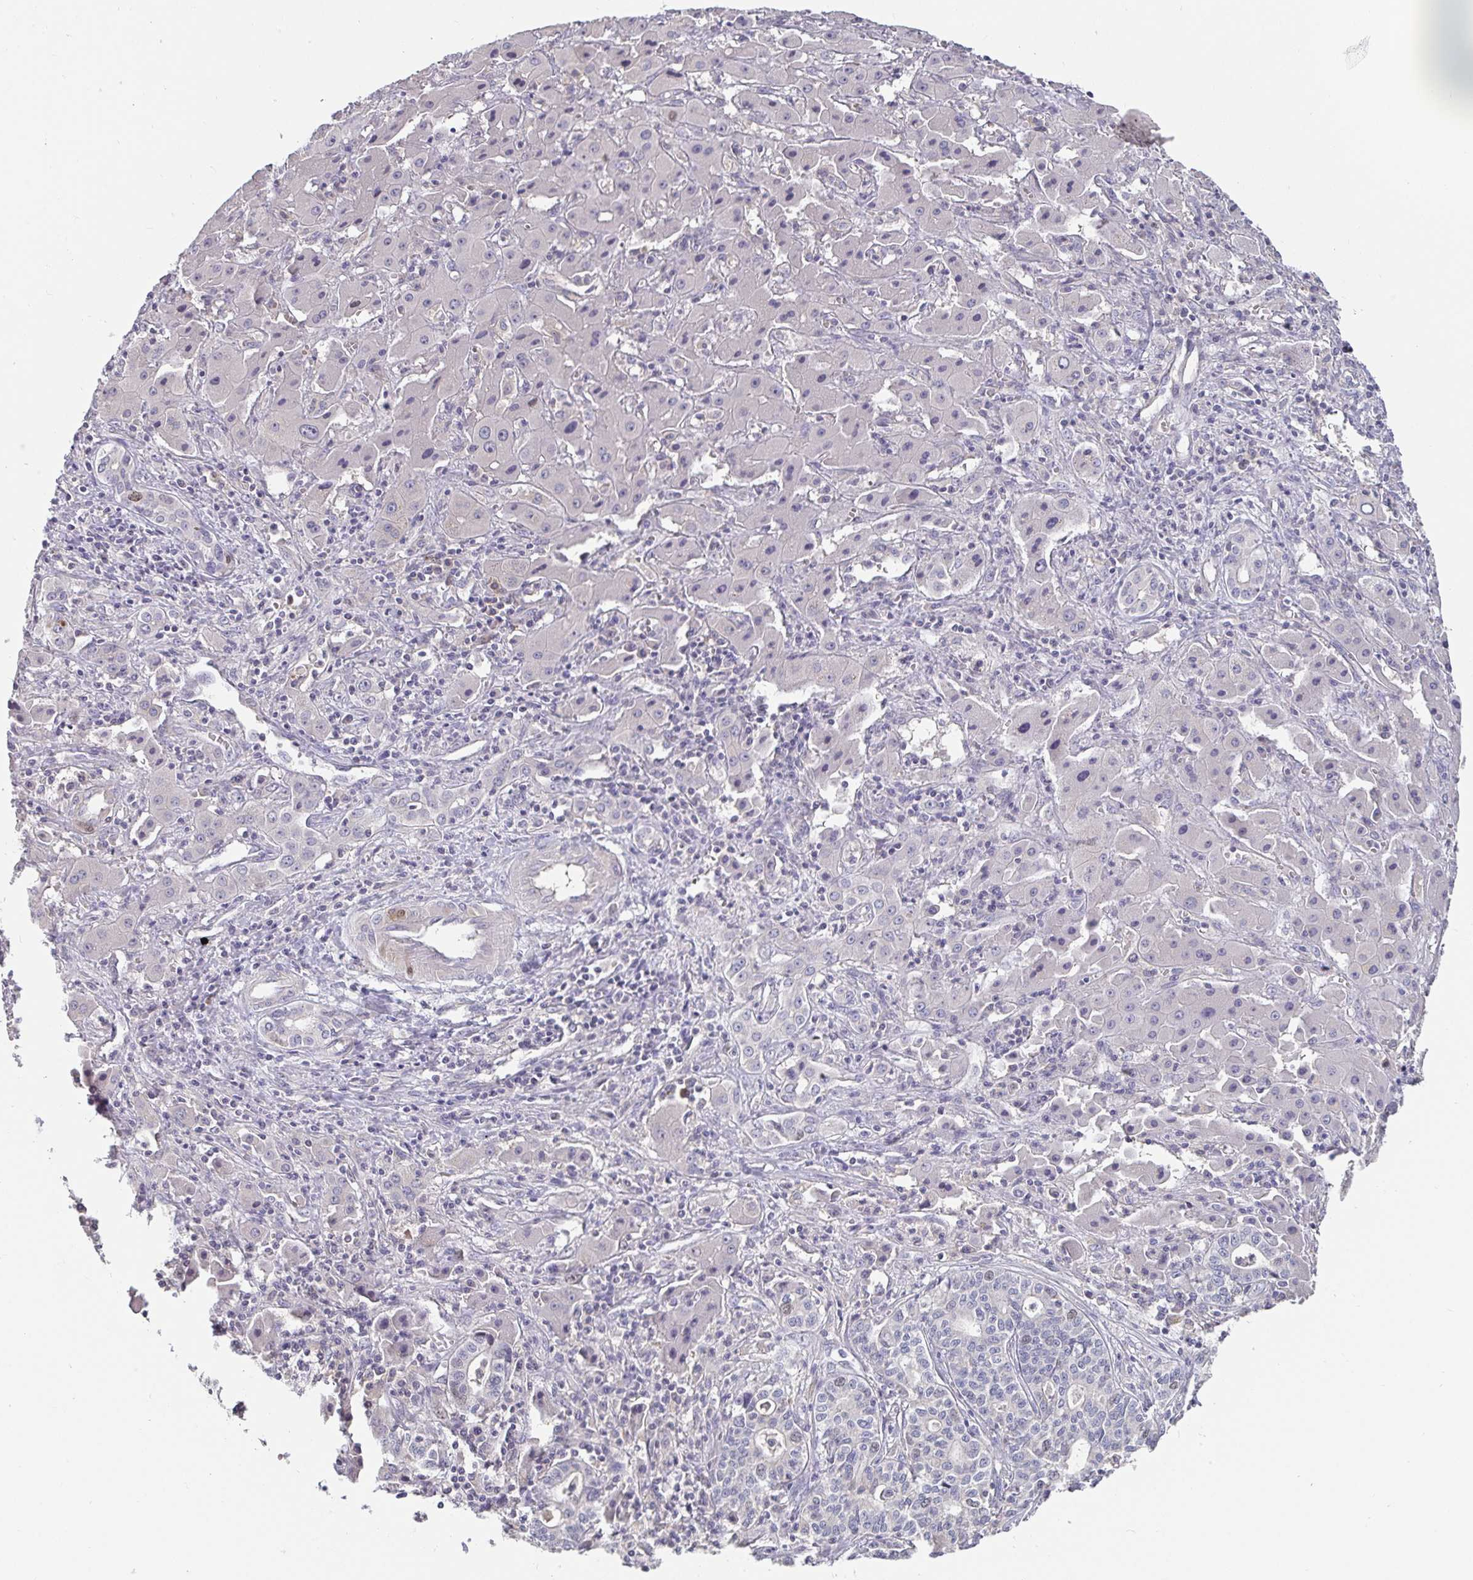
{"staining": {"intensity": "negative", "quantity": "none", "location": "none"}, "tissue": "liver cancer", "cell_type": "Tumor cells", "image_type": "cancer", "snomed": [{"axis": "morphology", "description": "Cholangiocarcinoma"}, {"axis": "topography", "description": "Liver"}], "caption": "DAB (3,3'-diaminobenzidine) immunohistochemical staining of cholangiocarcinoma (liver) exhibits no significant expression in tumor cells.", "gene": "ANLN", "patient": {"sex": "female", "age": 61}}